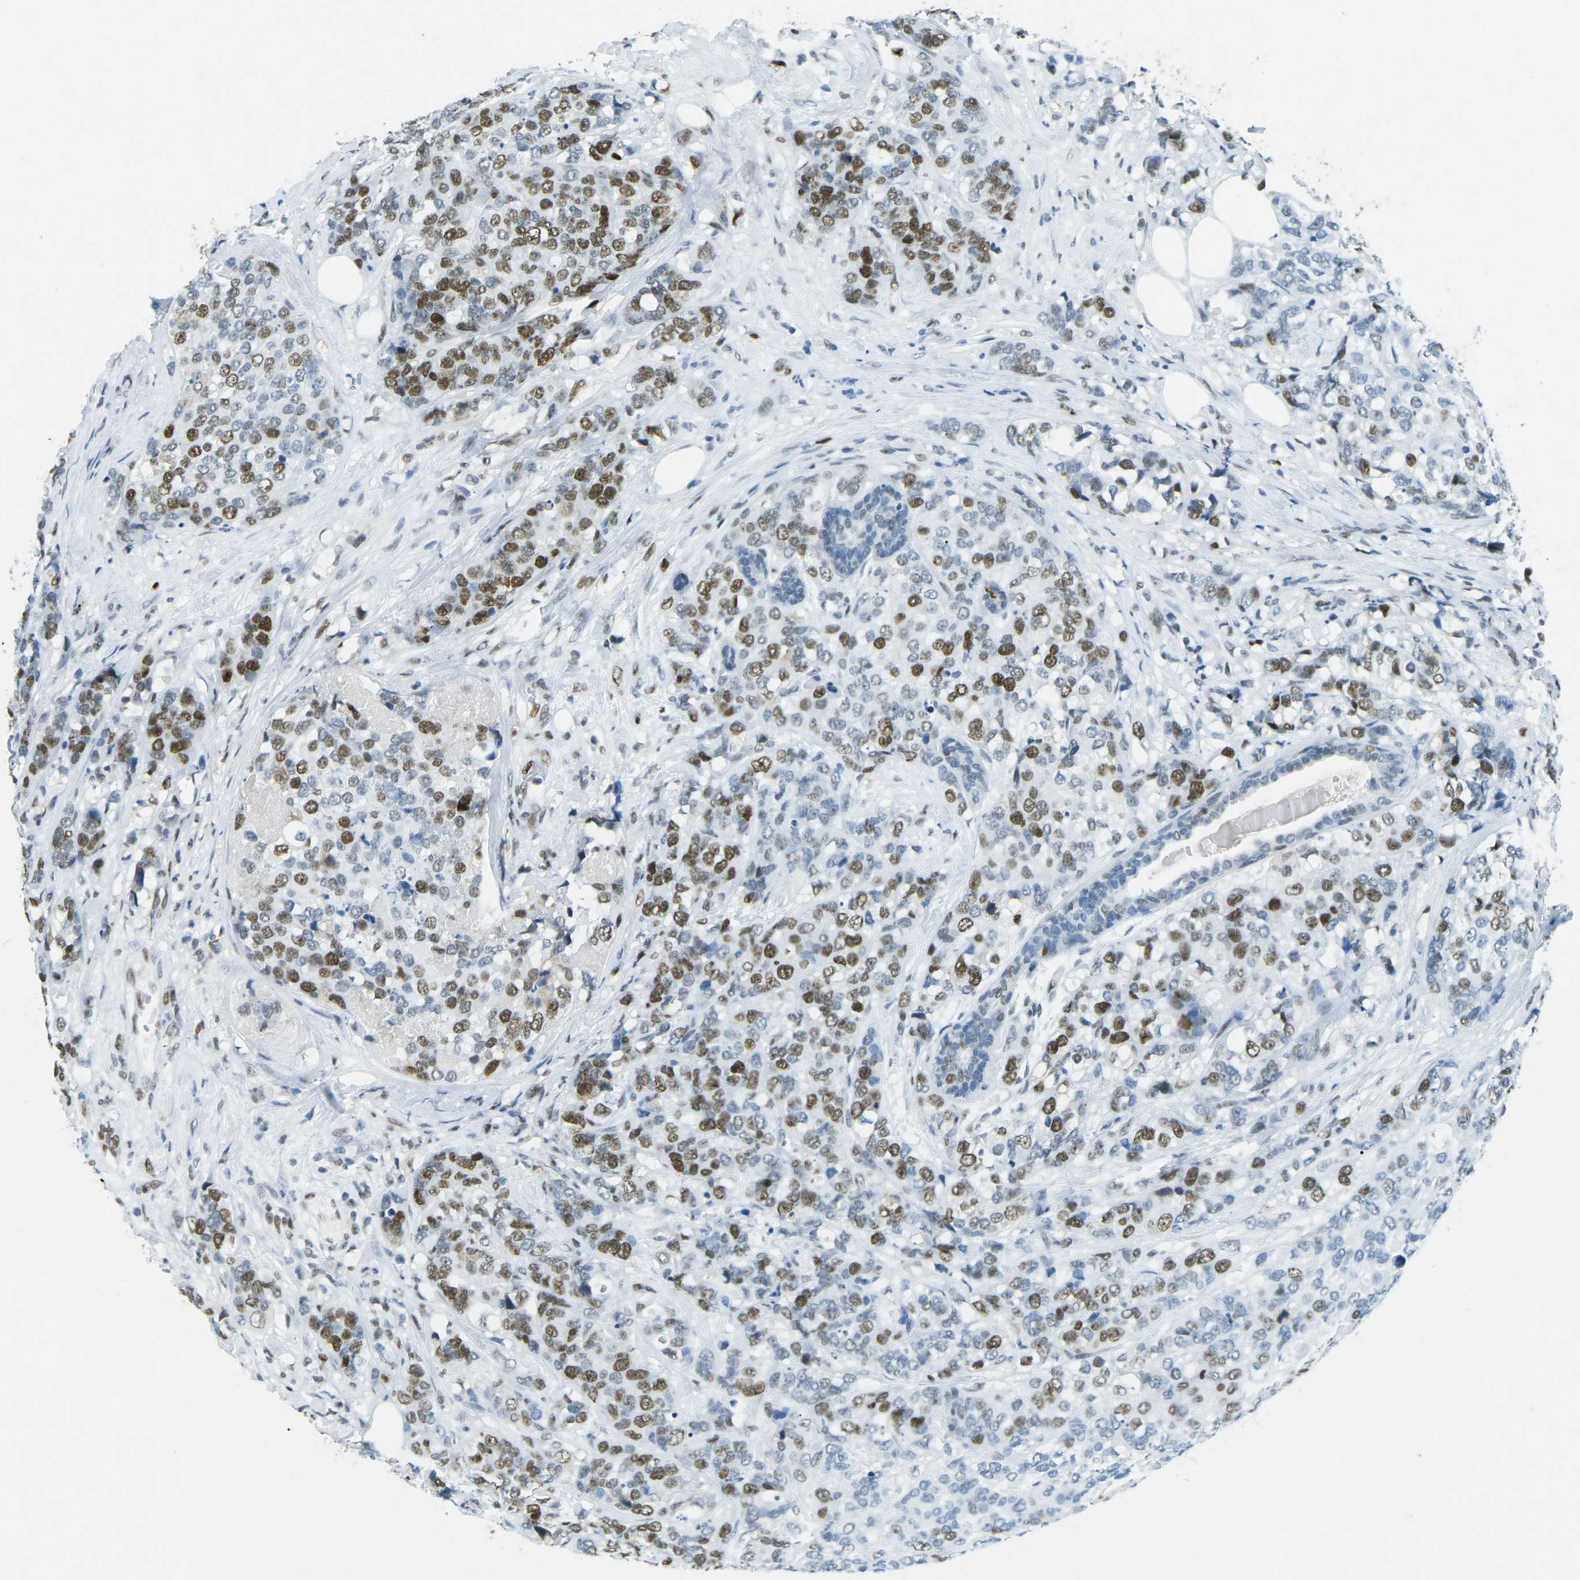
{"staining": {"intensity": "moderate", "quantity": ">75%", "location": "nuclear"}, "tissue": "breast cancer", "cell_type": "Tumor cells", "image_type": "cancer", "snomed": [{"axis": "morphology", "description": "Lobular carcinoma"}, {"axis": "topography", "description": "Breast"}], "caption": "Moderate nuclear expression is appreciated in about >75% of tumor cells in breast cancer (lobular carcinoma). (Stains: DAB (3,3'-diaminobenzidine) in brown, nuclei in blue, Microscopy: brightfield microscopy at high magnification).", "gene": "RB1", "patient": {"sex": "female", "age": 59}}